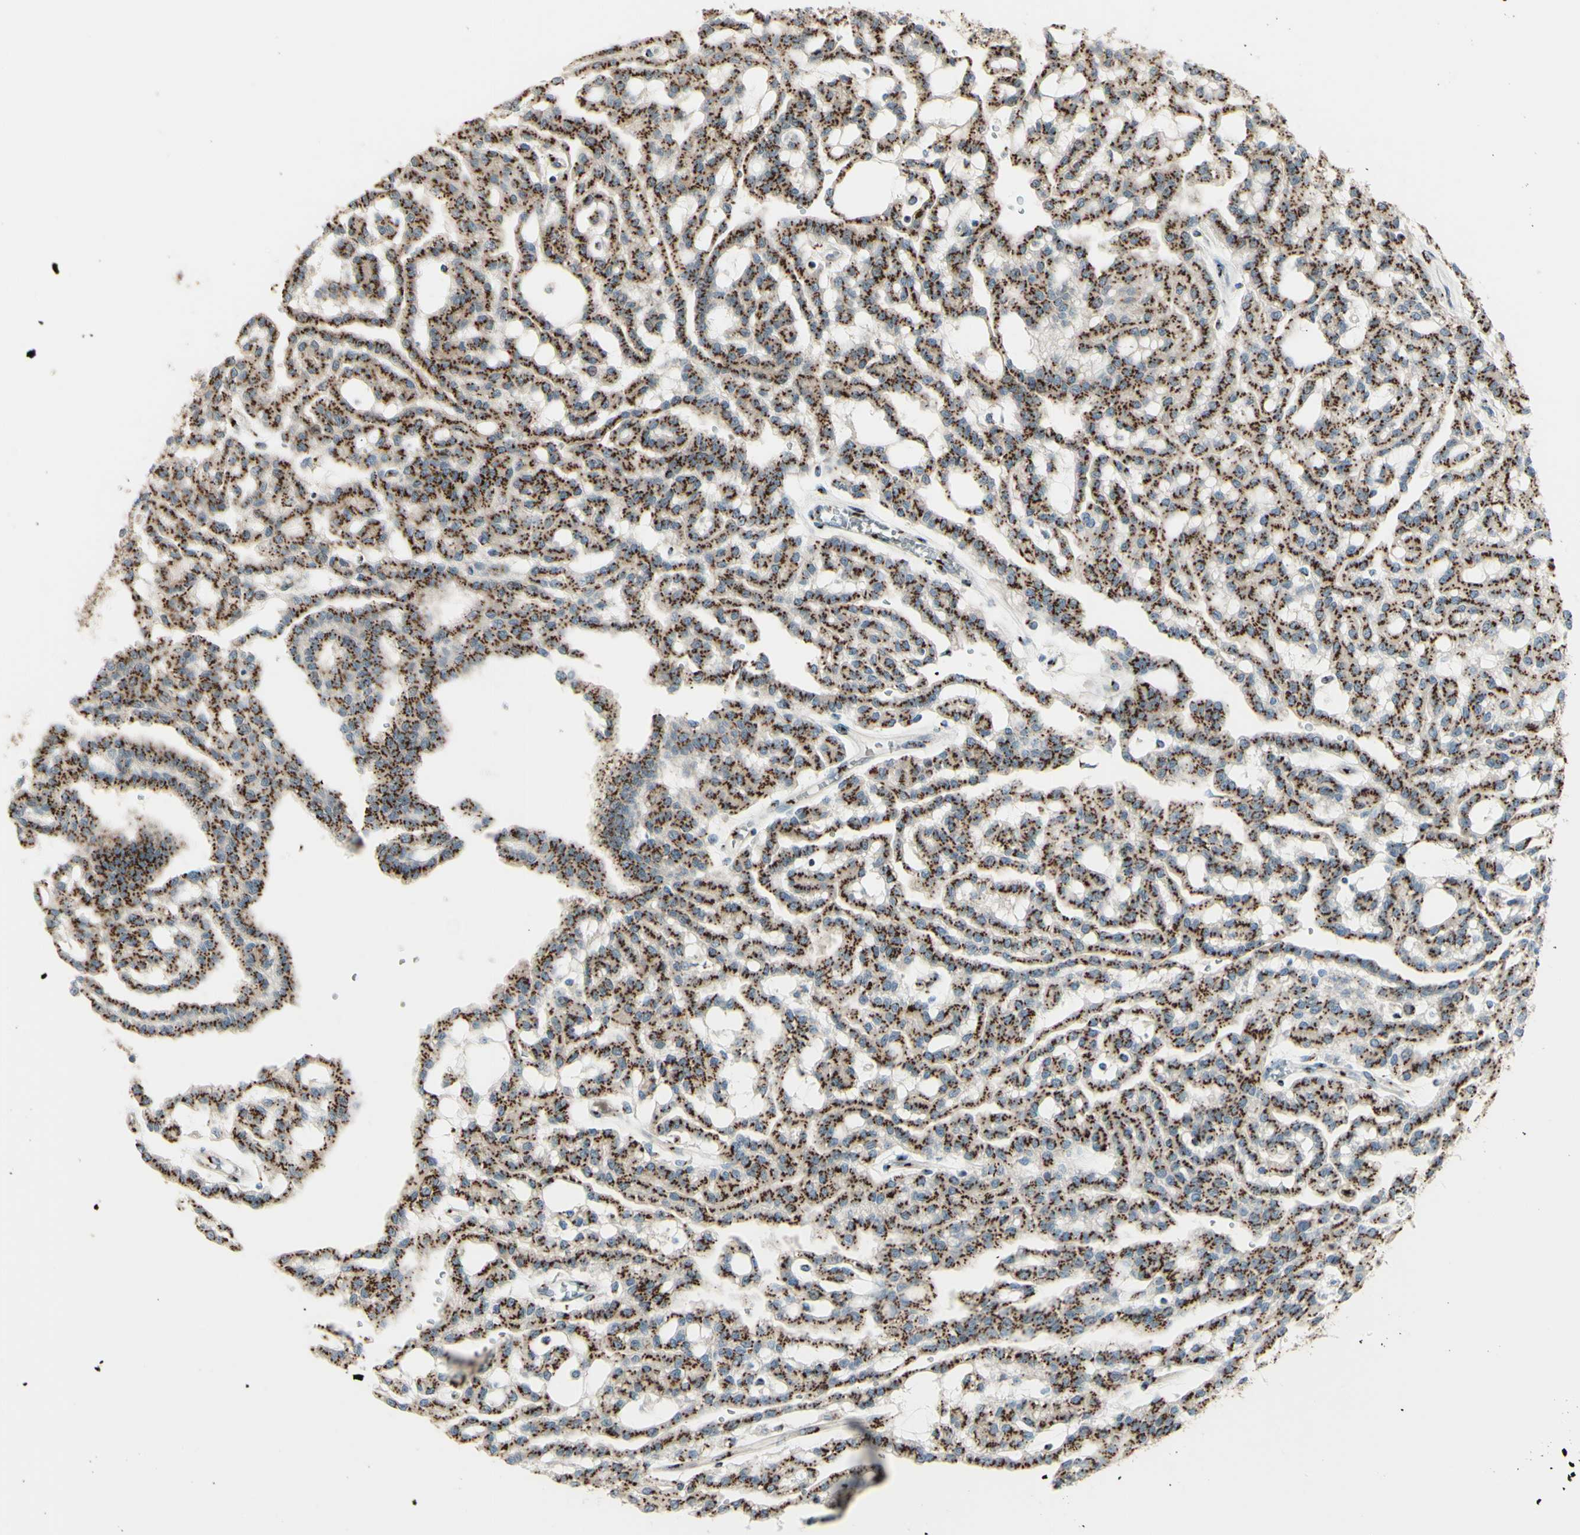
{"staining": {"intensity": "moderate", "quantity": ">75%", "location": "cytoplasmic/membranous"}, "tissue": "renal cancer", "cell_type": "Tumor cells", "image_type": "cancer", "snomed": [{"axis": "morphology", "description": "Adenocarcinoma, NOS"}, {"axis": "topography", "description": "Kidney"}], "caption": "Moderate cytoplasmic/membranous expression is seen in approximately >75% of tumor cells in adenocarcinoma (renal). (DAB (3,3'-diaminobenzidine) = brown stain, brightfield microscopy at high magnification).", "gene": "BPNT2", "patient": {"sex": "male", "age": 63}}